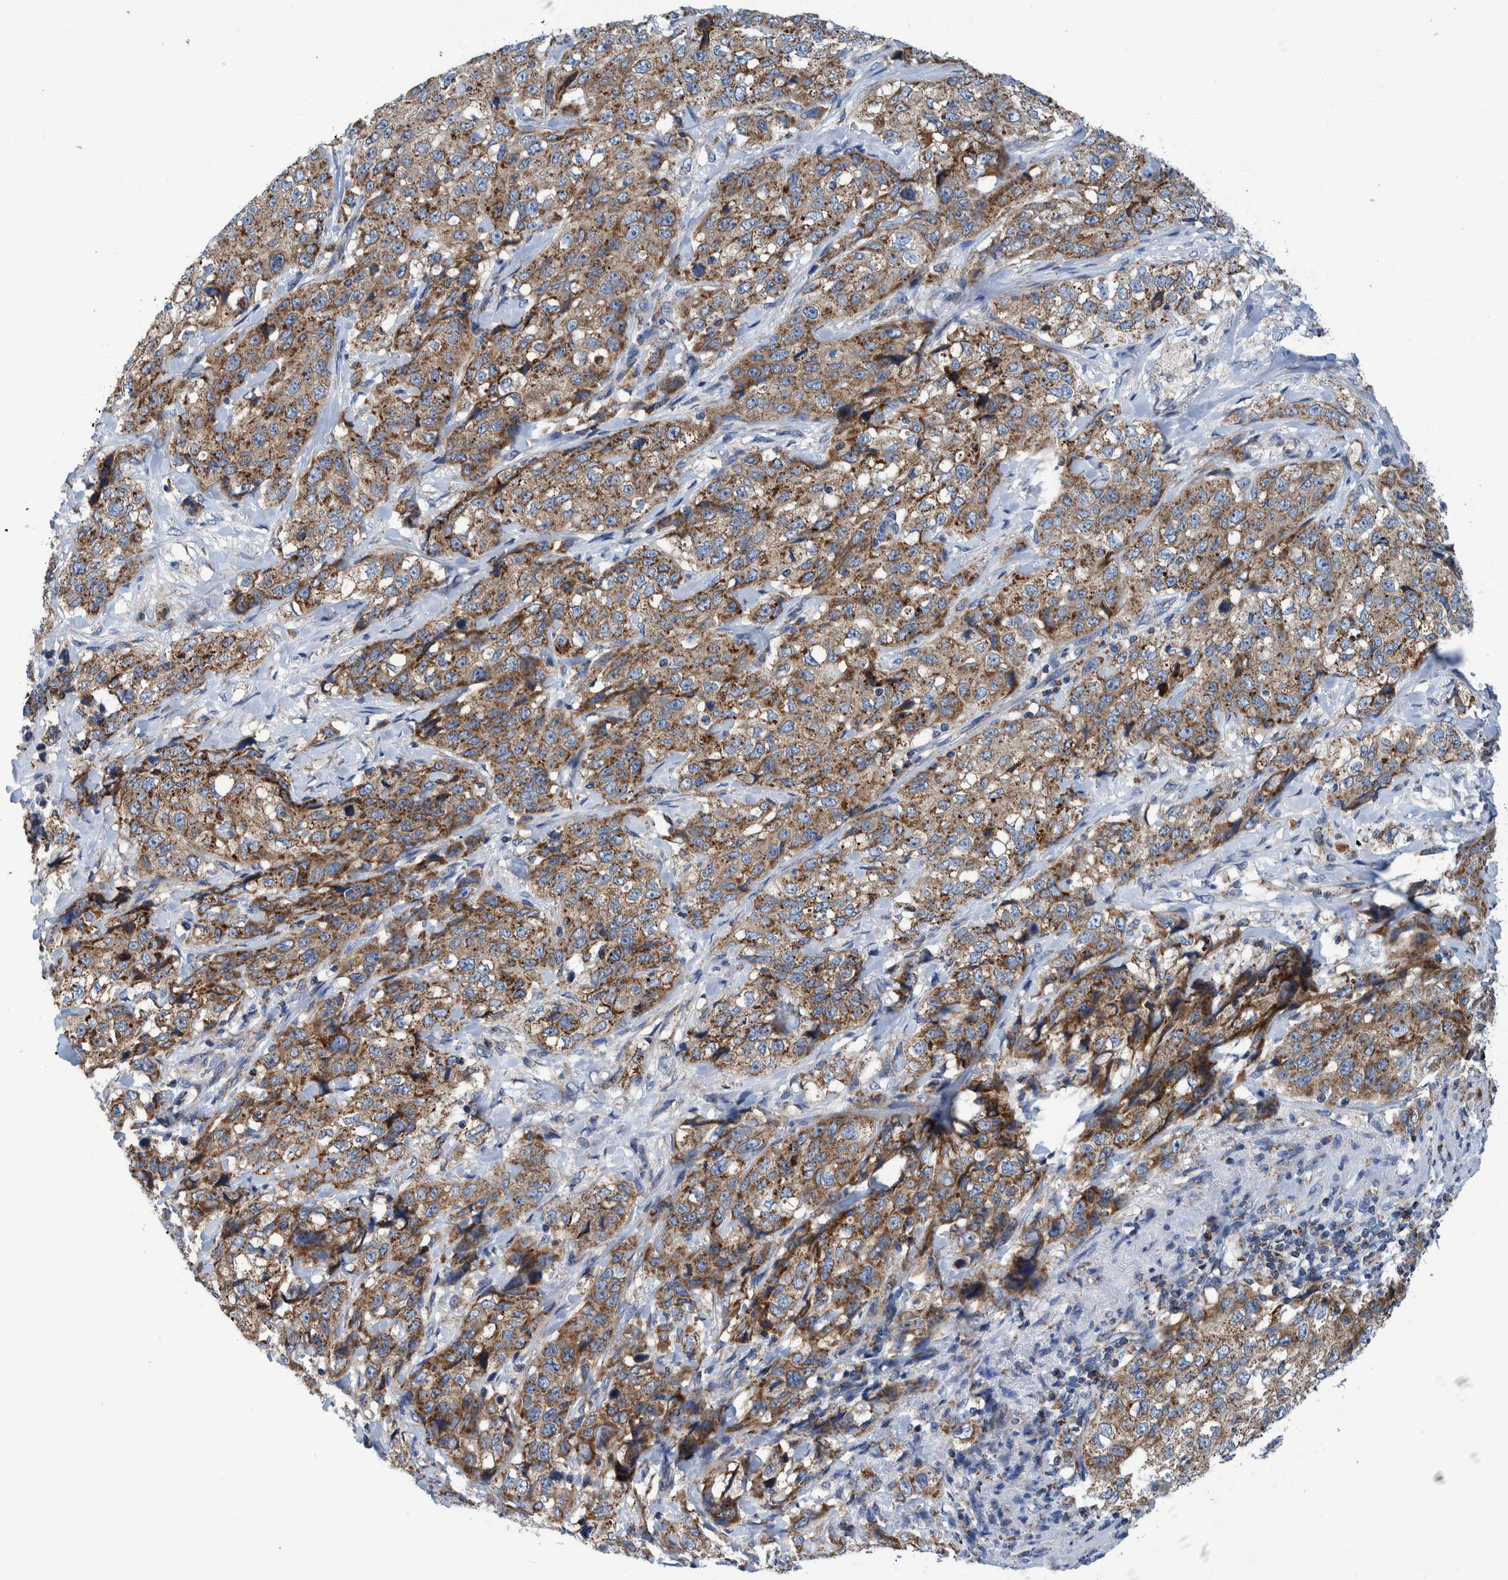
{"staining": {"intensity": "moderate", "quantity": ">75%", "location": "cytoplasmic/membranous"}, "tissue": "stomach cancer", "cell_type": "Tumor cells", "image_type": "cancer", "snomed": [{"axis": "morphology", "description": "Adenocarcinoma, NOS"}, {"axis": "topography", "description": "Stomach"}], "caption": "Adenocarcinoma (stomach) was stained to show a protein in brown. There is medium levels of moderate cytoplasmic/membranous expression in approximately >75% of tumor cells.", "gene": "BZW2", "patient": {"sex": "male", "age": 48}}